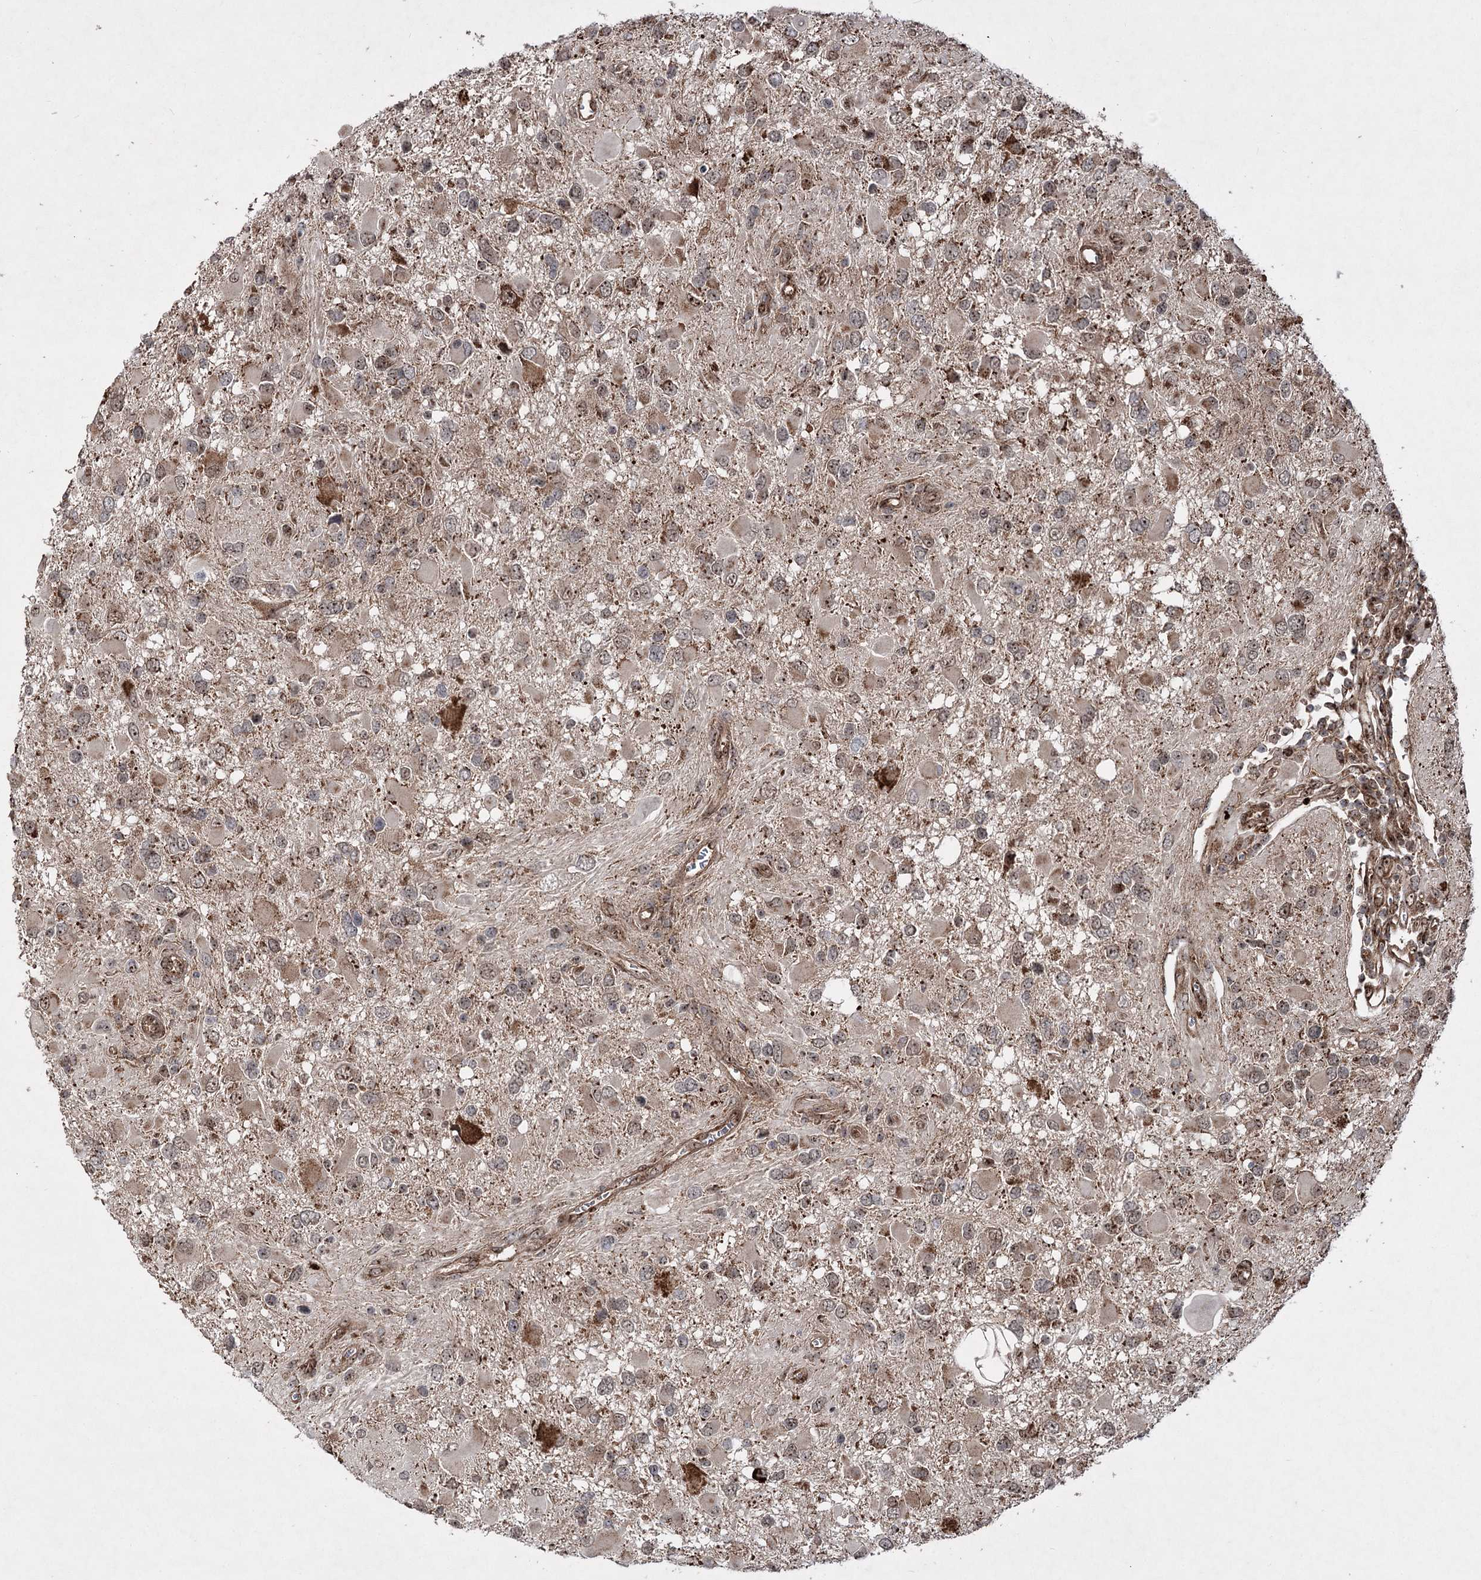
{"staining": {"intensity": "weak", "quantity": ">75%", "location": "cytoplasmic/membranous,nuclear"}, "tissue": "glioma", "cell_type": "Tumor cells", "image_type": "cancer", "snomed": [{"axis": "morphology", "description": "Glioma, malignant, High grade"}, {"axis": "topography", "description": "Brain"}], "caption": "IHC micrograph of human glioma stained for a protein (brown), which reveals low levels of weak cytoplasmic/membranous and nuclear positivity in about >75% of tumor cells.", "gene": "SERINC5", "patient": {"sex": "male", "age": 53}}